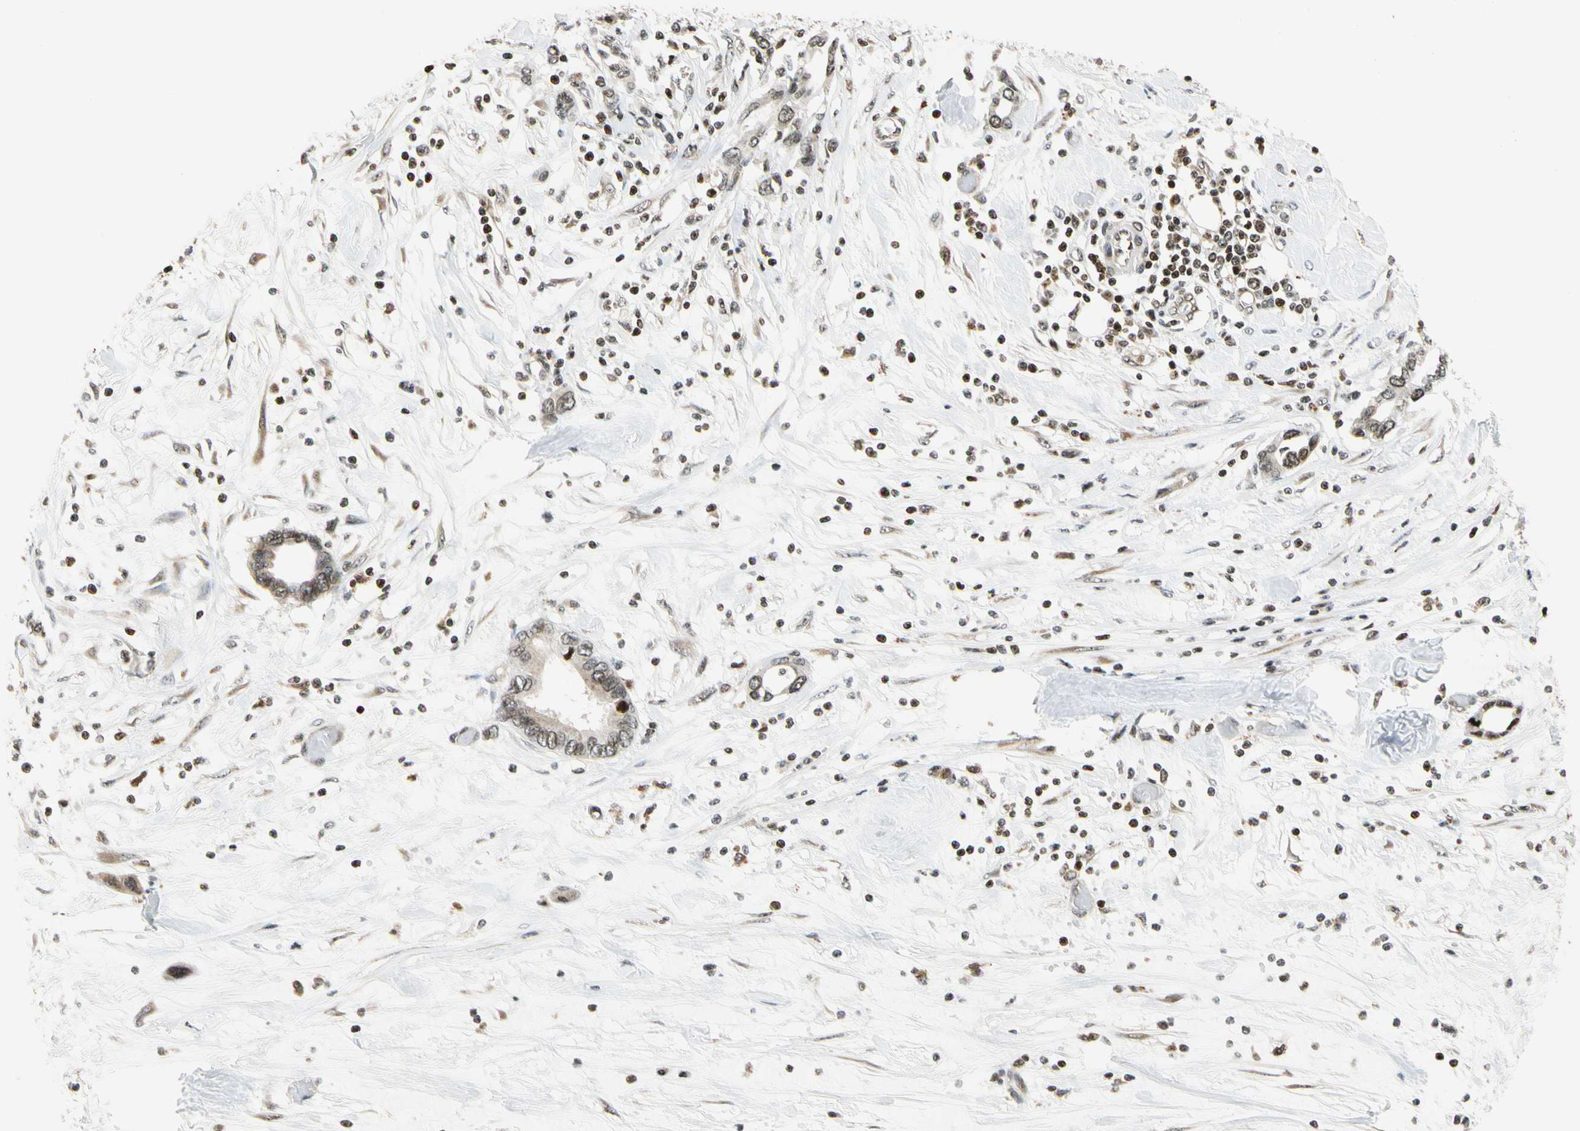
{"staining": {"intensity": "weak", "quantity": ">75%", "location": "cytoplasmic/membranous,nuclear"}, "tissue": "pancreatic cancer", "cell_type": "Tumor cells", "image_type": "cancer", "snomed": [{"axis": "morphology", "description": "Adenocarcinoma, NOS"}, {"axis": "topography", "description": "Pancreas"}], "caption": "Weak cytoplasmic/membranous and nuclear staining for a protein is identified in approximately >75% of tumor cells of adenocarcinoma (pancreatic) using IHC.", "gene": "CDK7", "patient": {"sex": "female", "age": 57}}